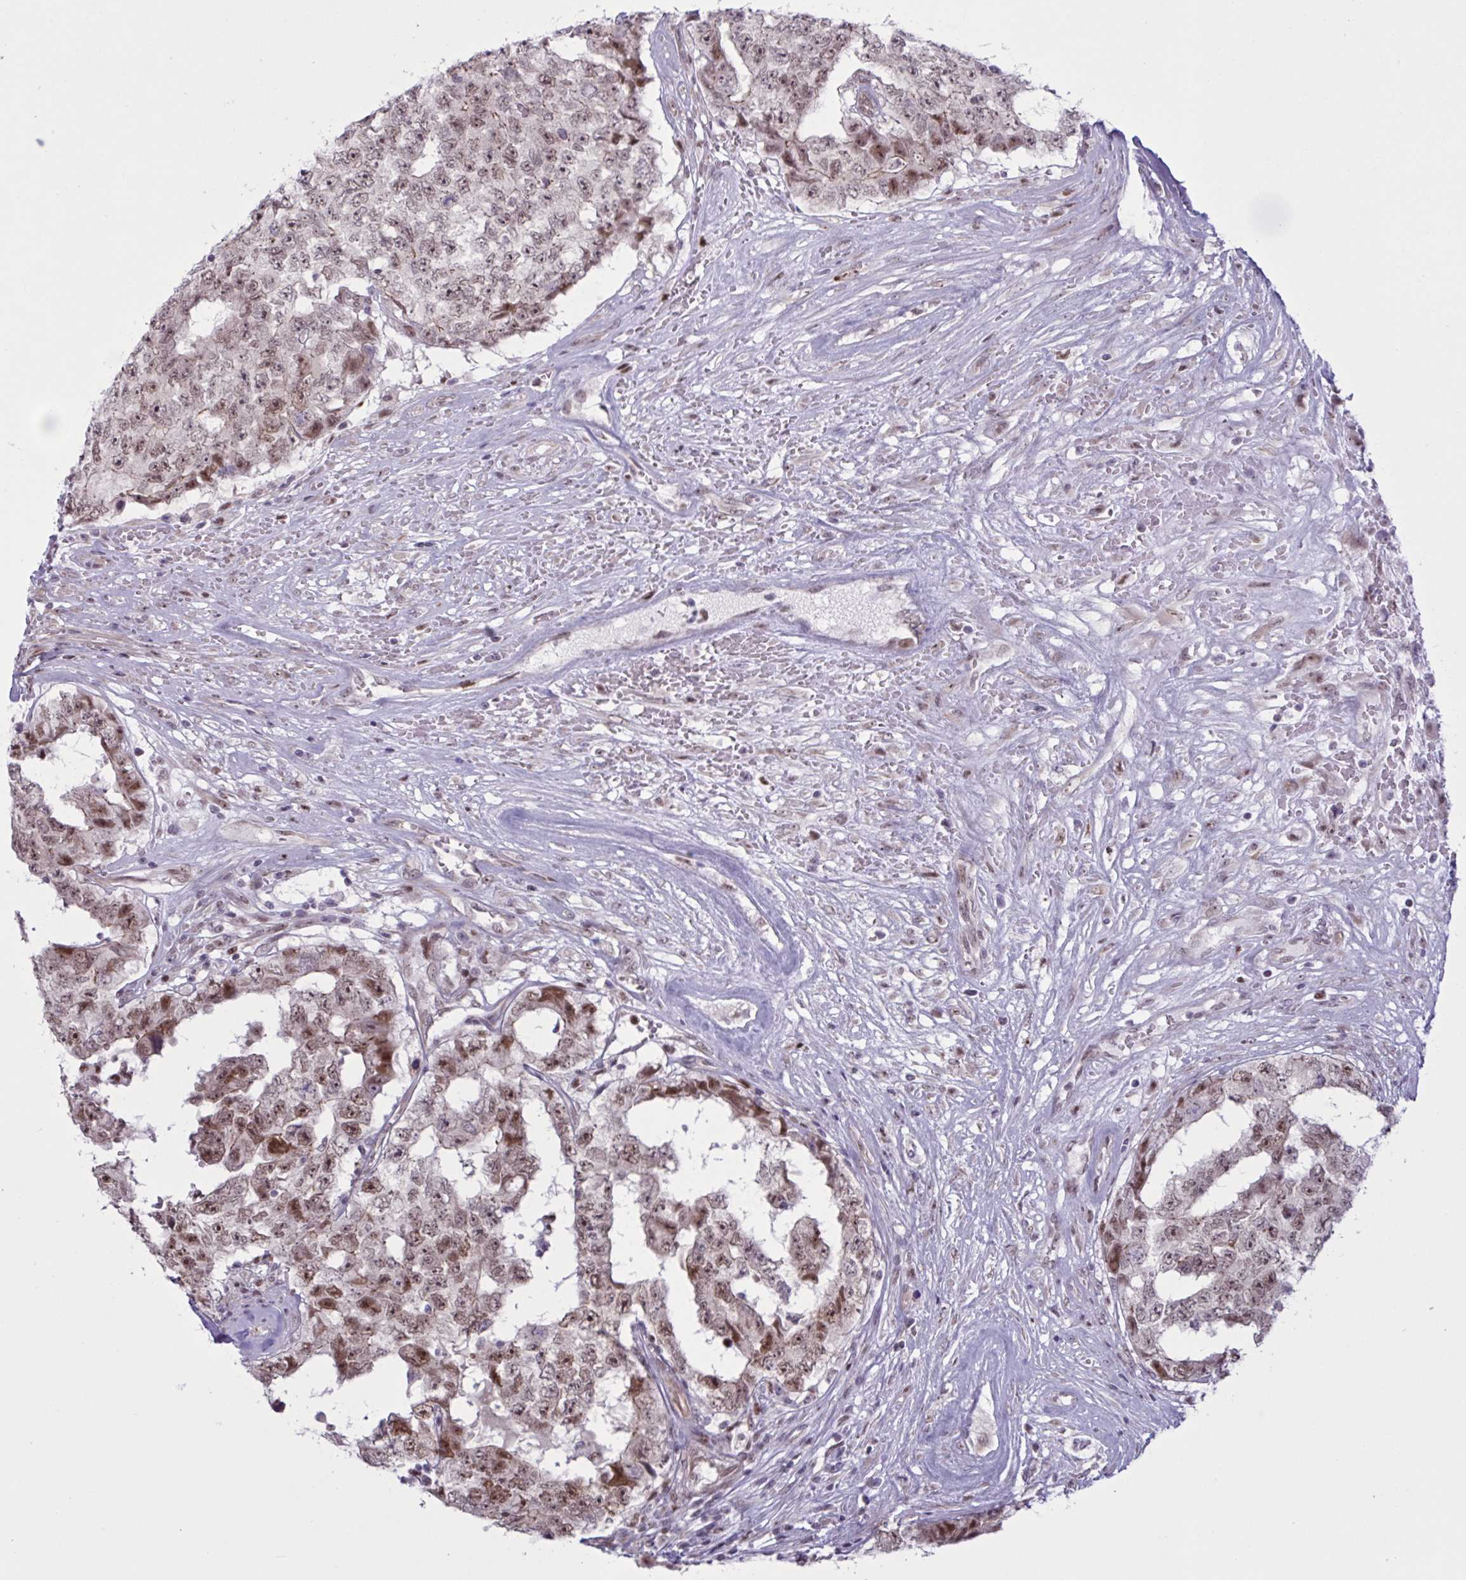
{"staining": {"intensity": "moderate", "quantity": ">75%", "location": "nuclear"}, "tissue": "testis cancer", "cell_type": "Tumor cells", "image_type": "cancer", "snomed": [{"axis": "morphology", "description": "Normal tissue, NOS"}, {"axis": "morphology", "description": "Carcinoma, Embryonal, NOS"}, {"axis": "topography", "description": "Testis"}, {"axis": "topography", "description": "Epididymis"}], "caption": "Brown immunohistochemical staining in embryonal carcinoma (testis) reveals moderate nuclear positivity in about >75% of tumor cells.", "gene": "PRMT6", "patient": {"sex": "male", "age": 25}}